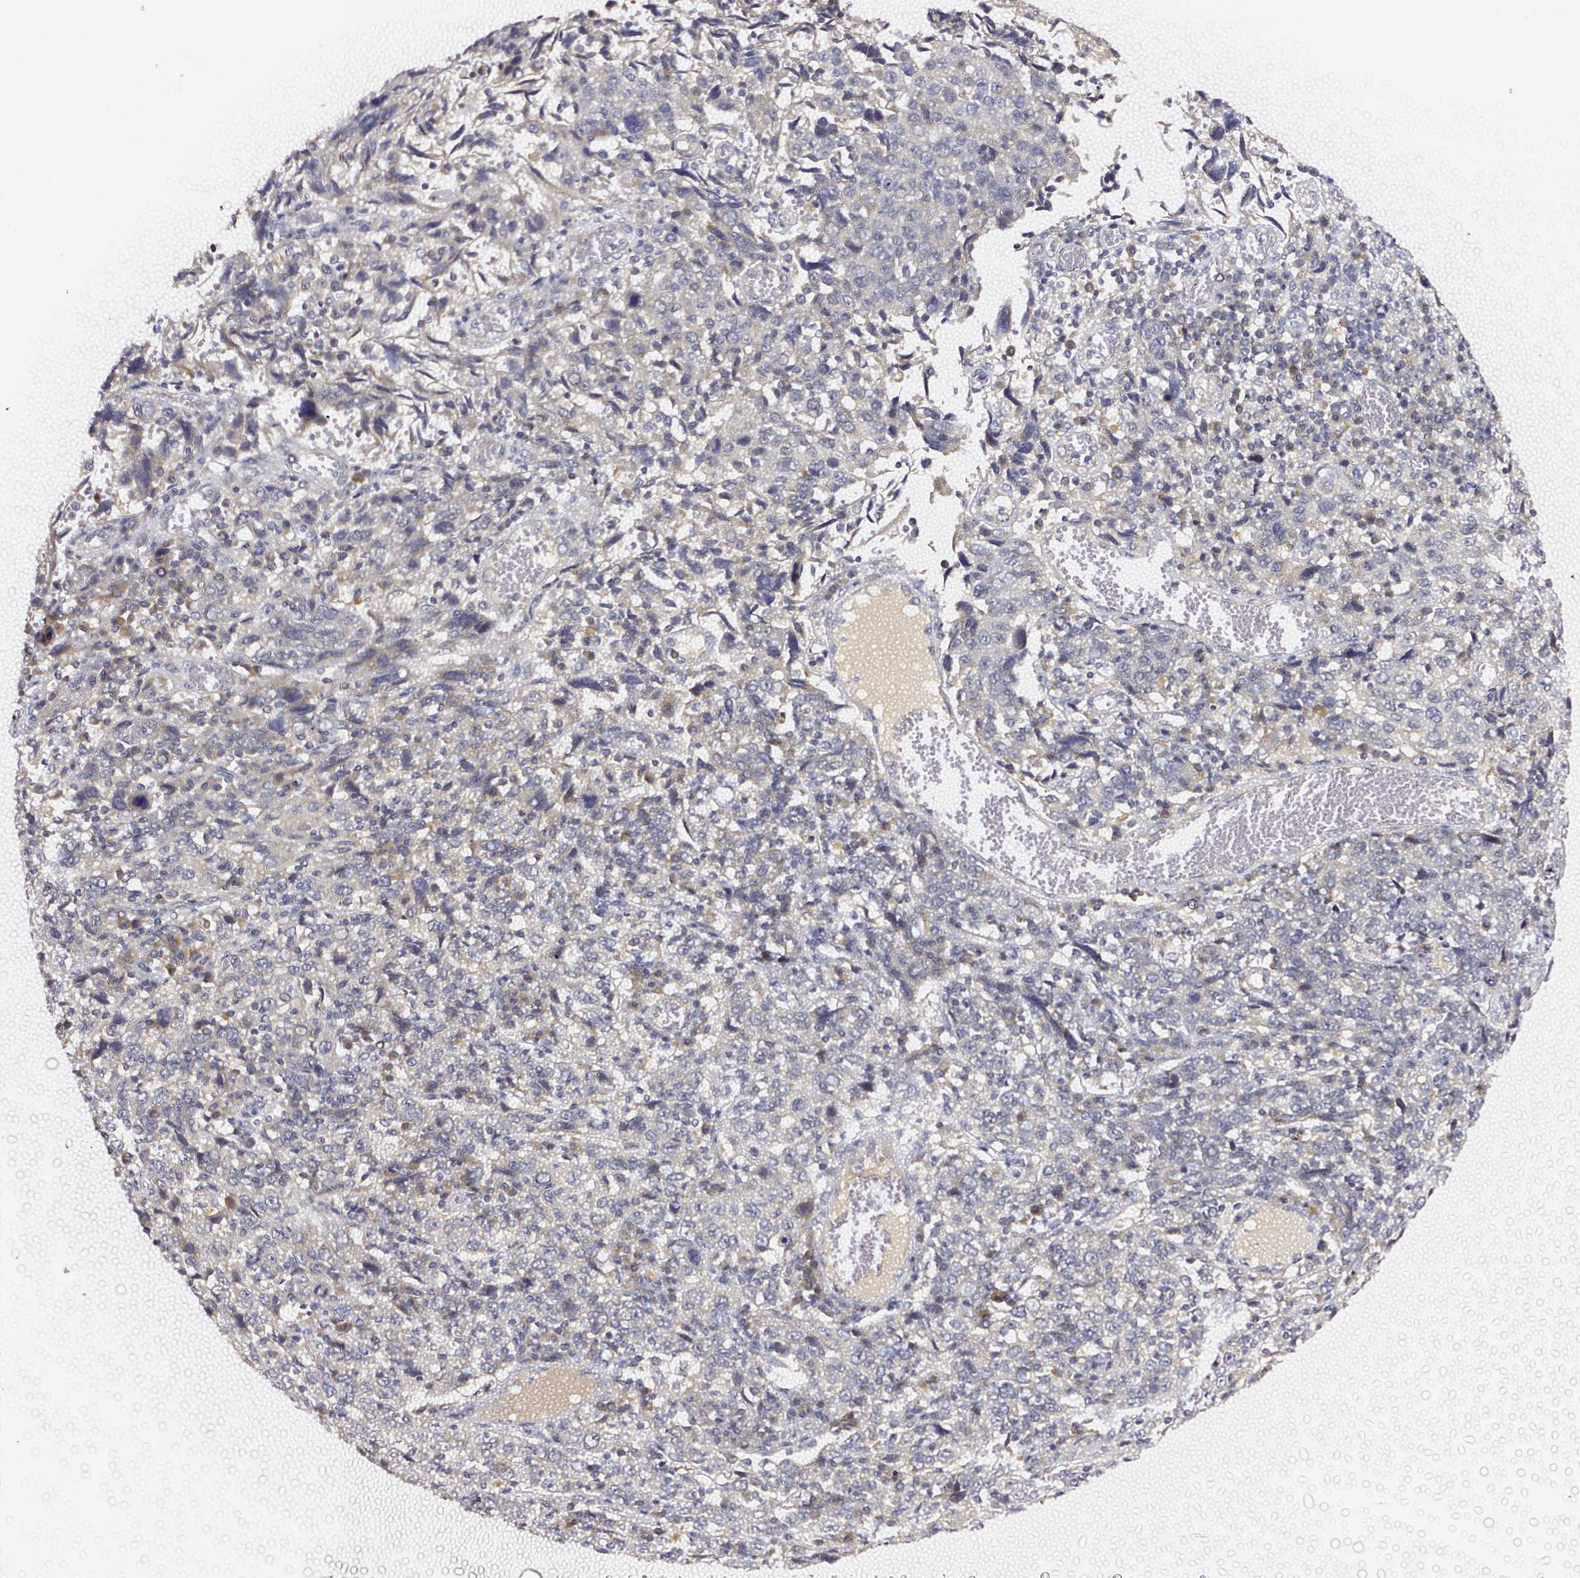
{"staining": {"intensity": "negative", "quantity": "none", "location": "none"}, "tissue": "cervical cancer", "cell_type": "Tumor cells", "image_type": "cancer", "snomed": [{"axis": "morphology", "description": "Squamous cell carcinoma, NOS"}, {"axis": "topography", "description": "Cervix"}], "caption": "This is a photomicrograph of IHC staining of cervical cancer (squamous cell carcinoma), which shows no expression in tumor cells.", "gene": "PRKAA2", "patient": {"sex": "female", "age": 46}}